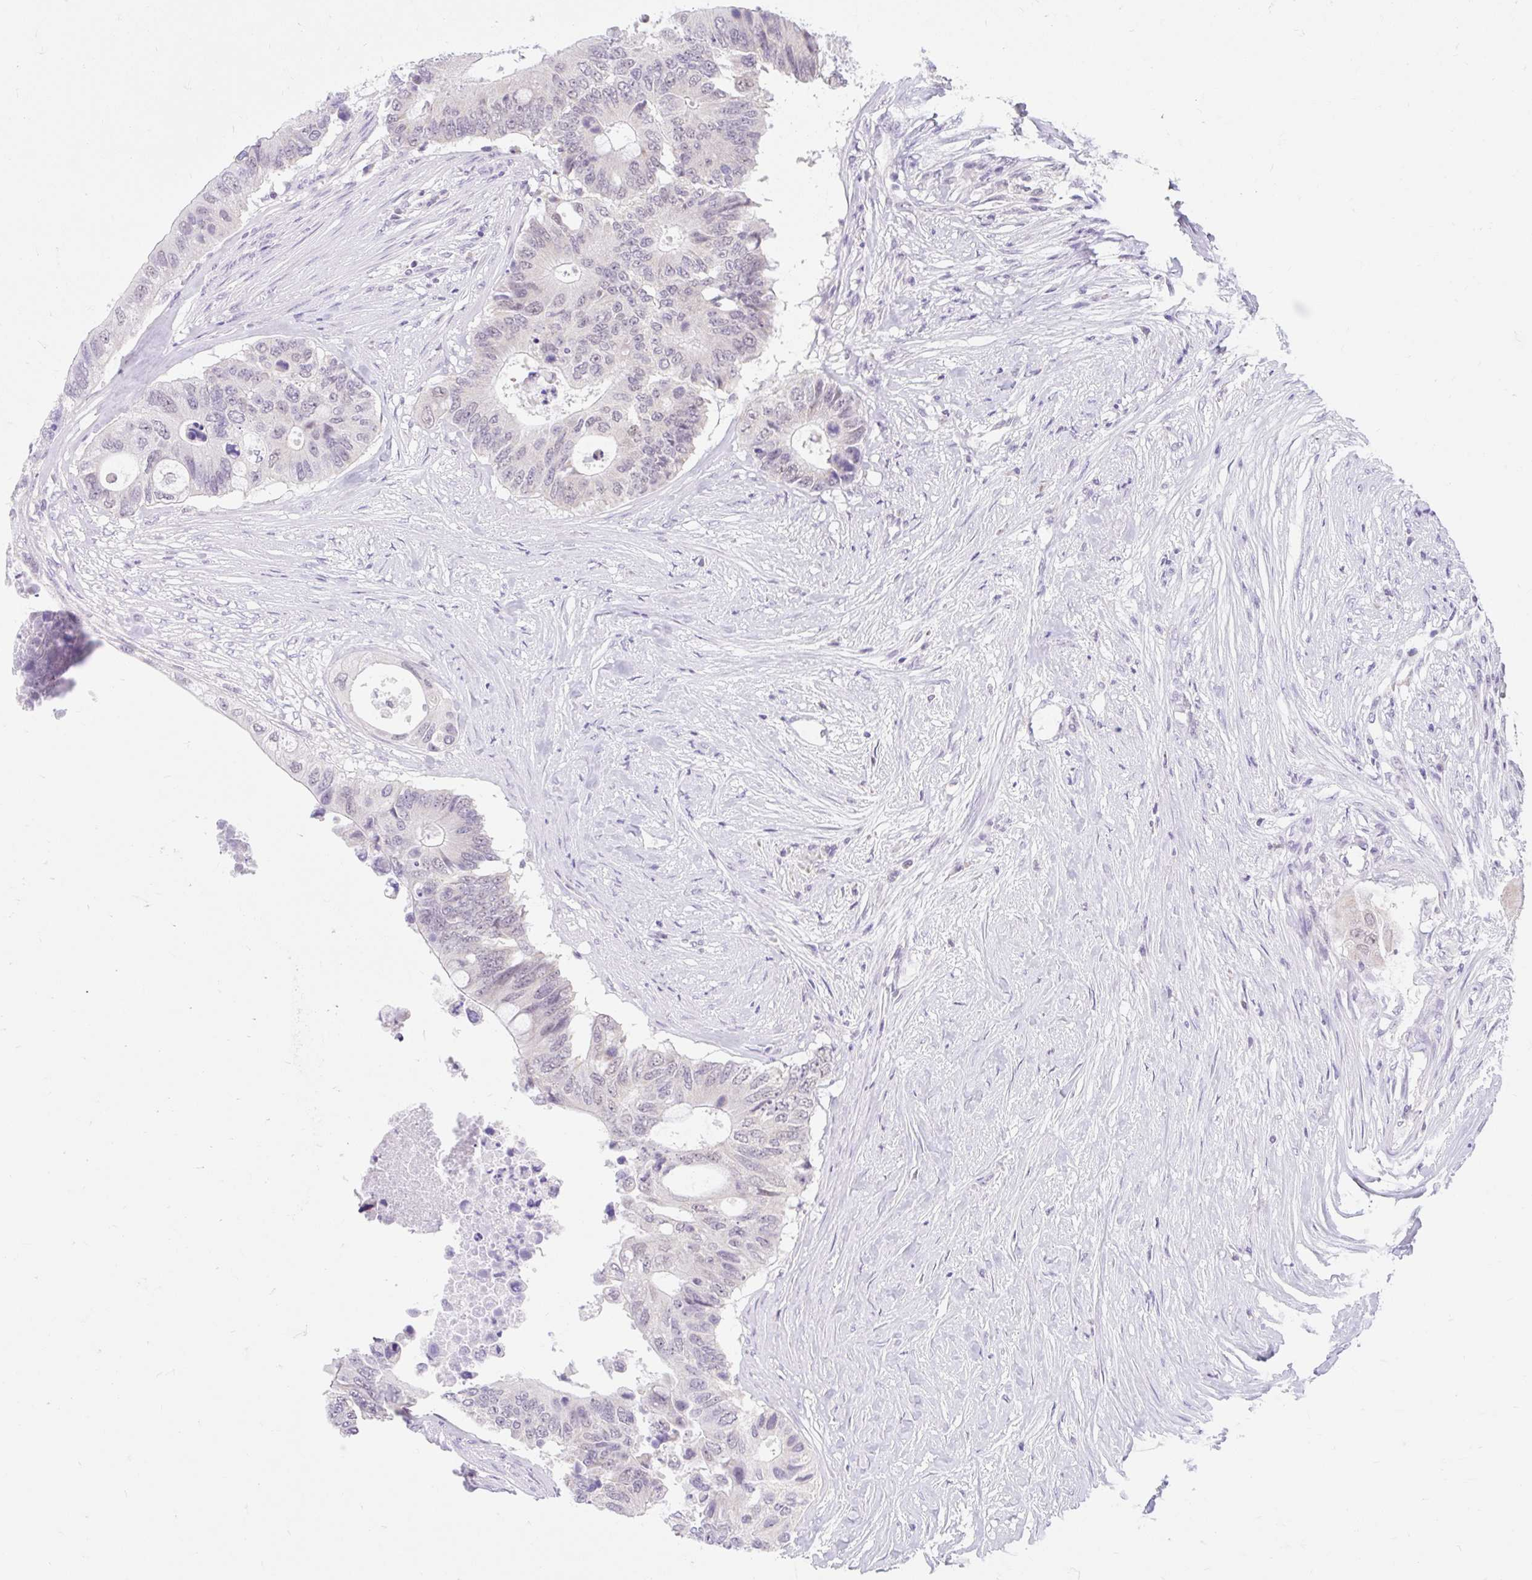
{"staining": {"intensity": "negative", "quantity": "none", "location": "none"}, "tissue": "colorectal cancer", "cell_type": "Tumor cells", "image_type": "cancer", "snomed": [{"axis": "morphology", "description": "Adenocarcinoma, NOS"}, {"axis": "topography", "description": "Colon"}], "caption": "Micrograph shows no significant protein positivity in tumor cells of adenocarcinoma (colorectal). The staining is performed using DAB (3,3'-diaminobenzidine) brown chromogen with nuclei counter-stained in using hematoxylin.", "gene": "ITPK1", "patient": {"sex": "male", "age": 71}}